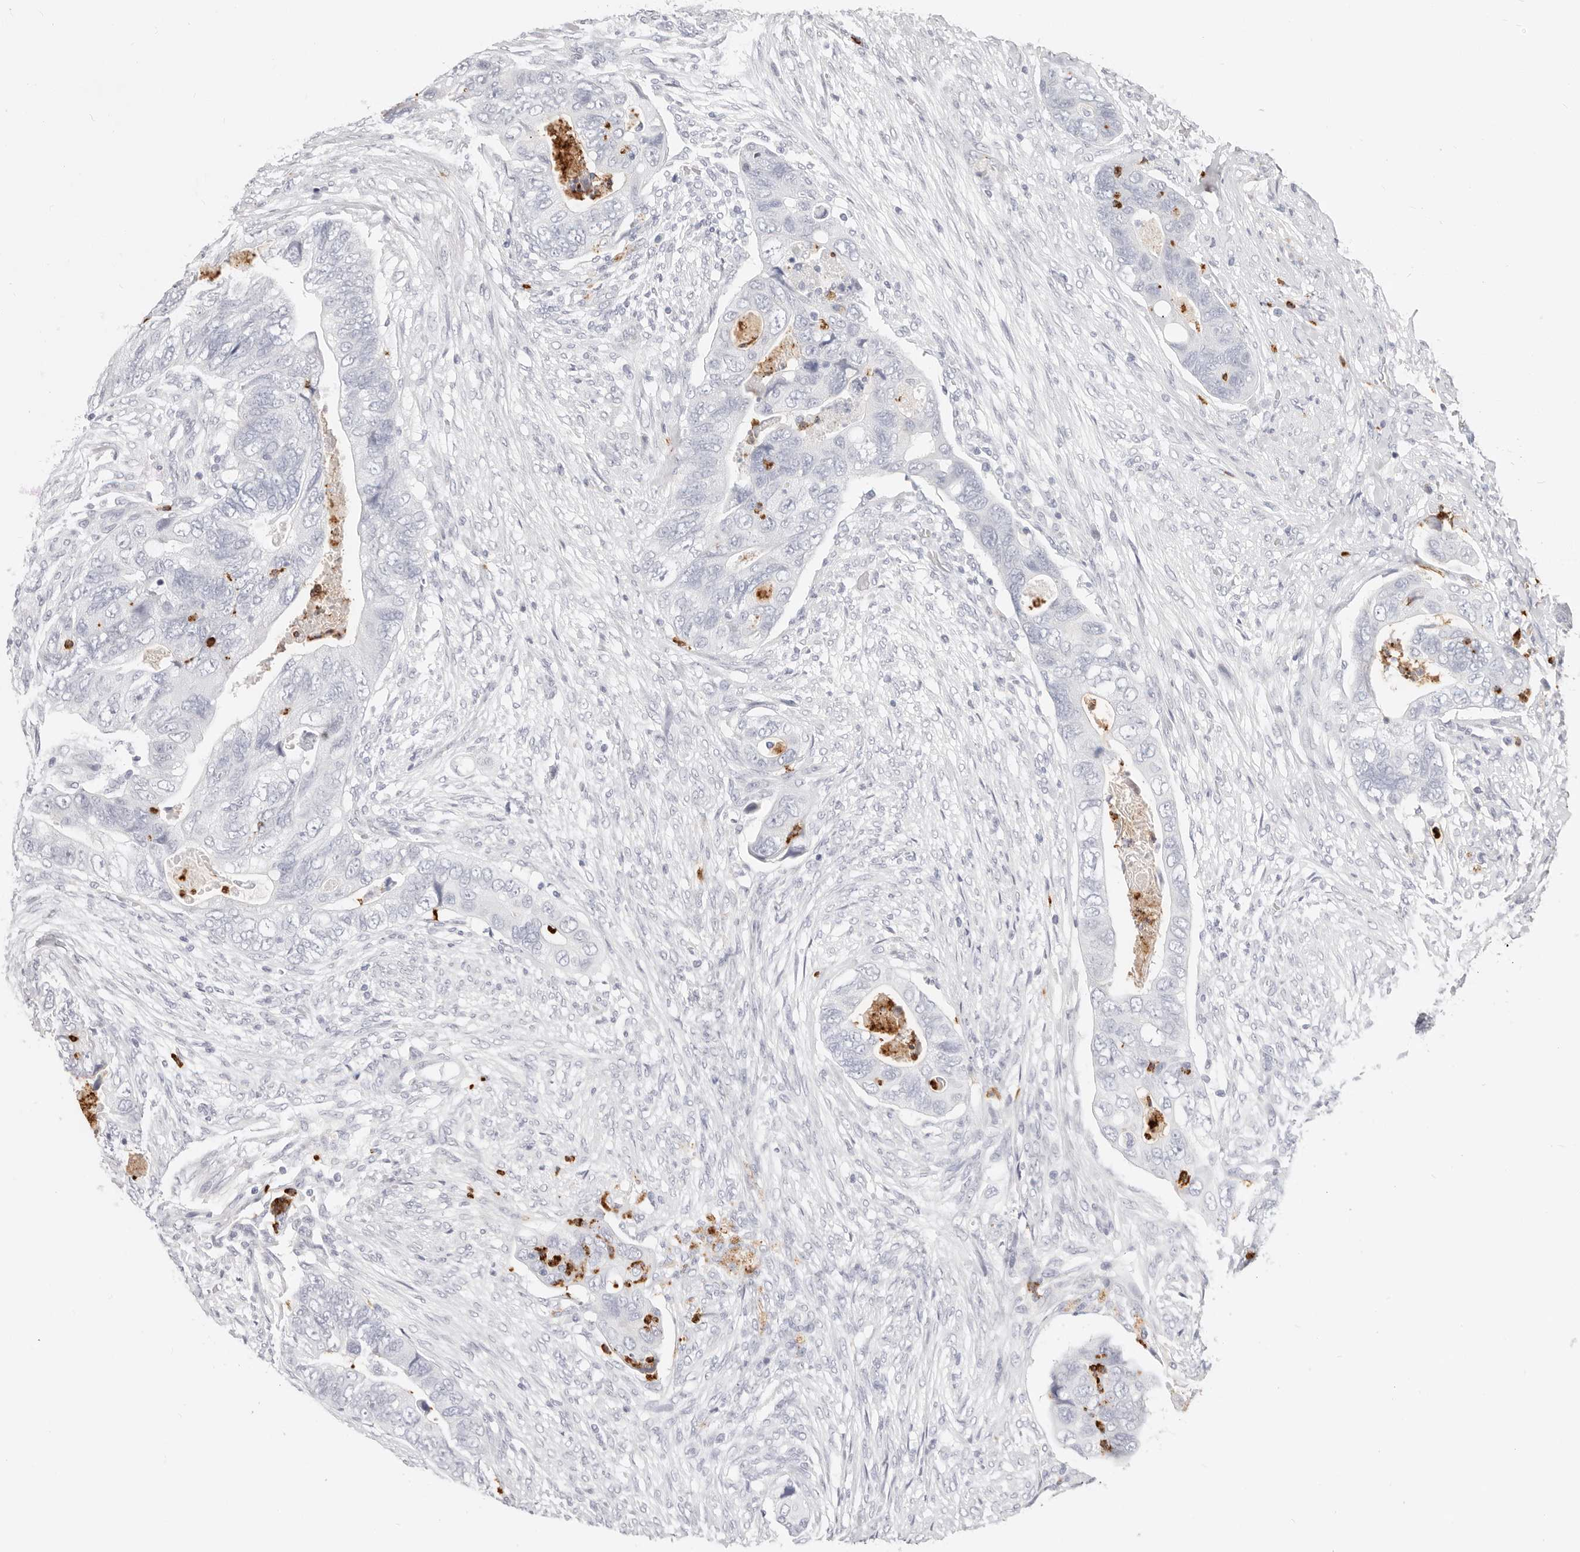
{"staining": {"intensity": "negative", "quantity": "none", "location": "none"}, "tissue": "colorectal cancer", "cell_type": "Tumor cells", "image_type": "cancer", "snomed": [{"axis": "morphology", "description": "Adenocarcinoma, NOS"}, {"axis": "topography", "description": "Rectum"}], "caption": "This is a histopathology image of immunohistochemistry (IHC) staining of adenocarcinoma (colorectal), which shows no expression in tumor cells. The staining was performed using DAB (3,3'-diaminobenzidine) to visualize the protein expression in brown, while the nuclei were stained in blue with hematoxylin (Magnification: 20x).", "gene": "CAMP", "patient": {"sex": "male", "age": 63}}